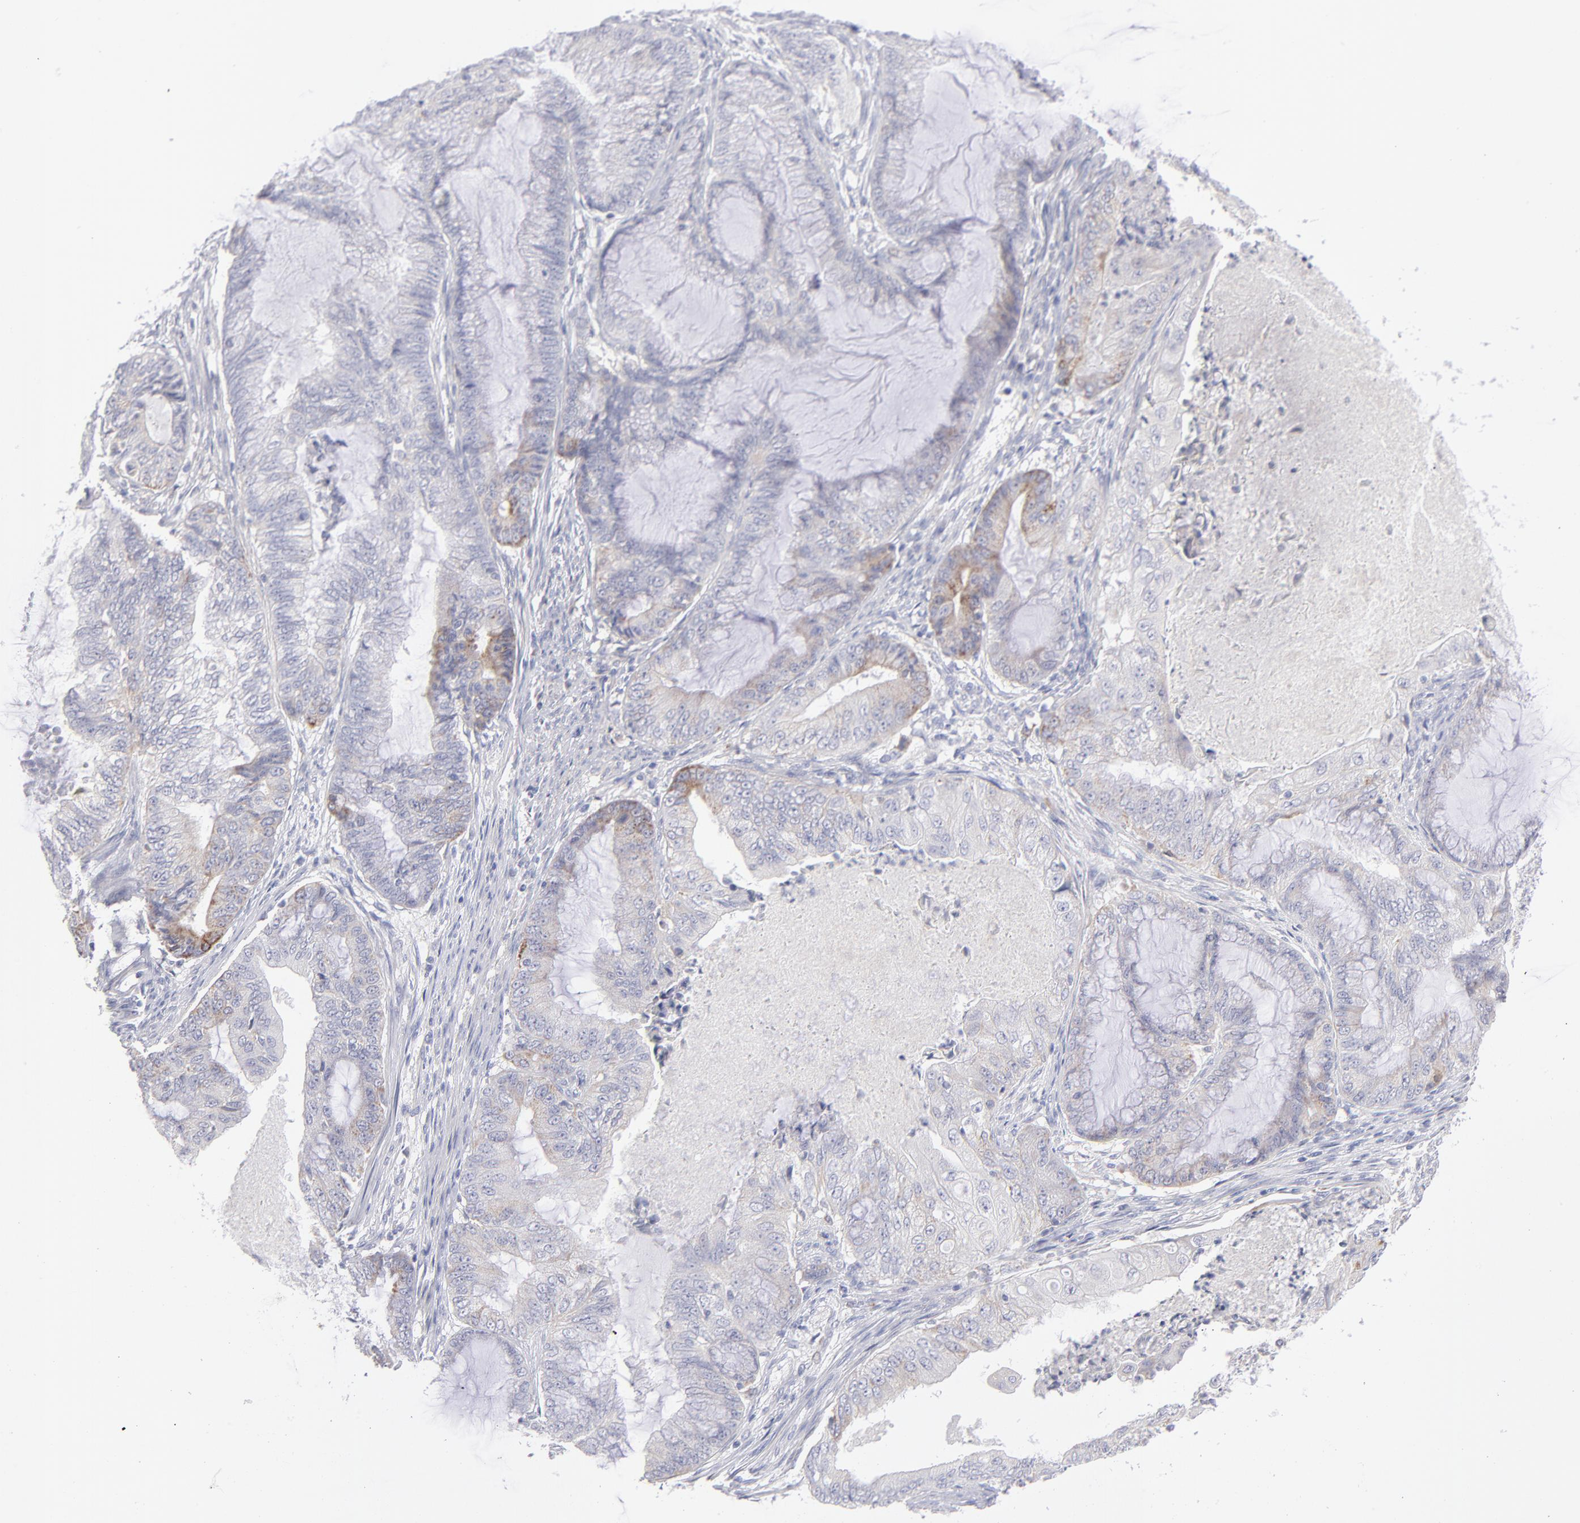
{"staining": {"intensity": "moderate", "quantity": "<25%", "location": "cytoplasmic/membranous"}, "tissue": "endometrial cancer", "cell_type": "Tumor cells", "image_type": "cancer", "snomed": [{"axis": "morphology", "description": "Adenocarcinoma, NOS"}, {"axis": "topography", "description": "Endometrium"}], "caption": "About <25% of tumor cells in human endometrial adenocarcinoma show moderate cytoplasmic/membranous protein positivity as visualized by brown immunohistochemical staining.", "gene": "MTHFD2", "patient": {"sex": "female", "age": 63}}